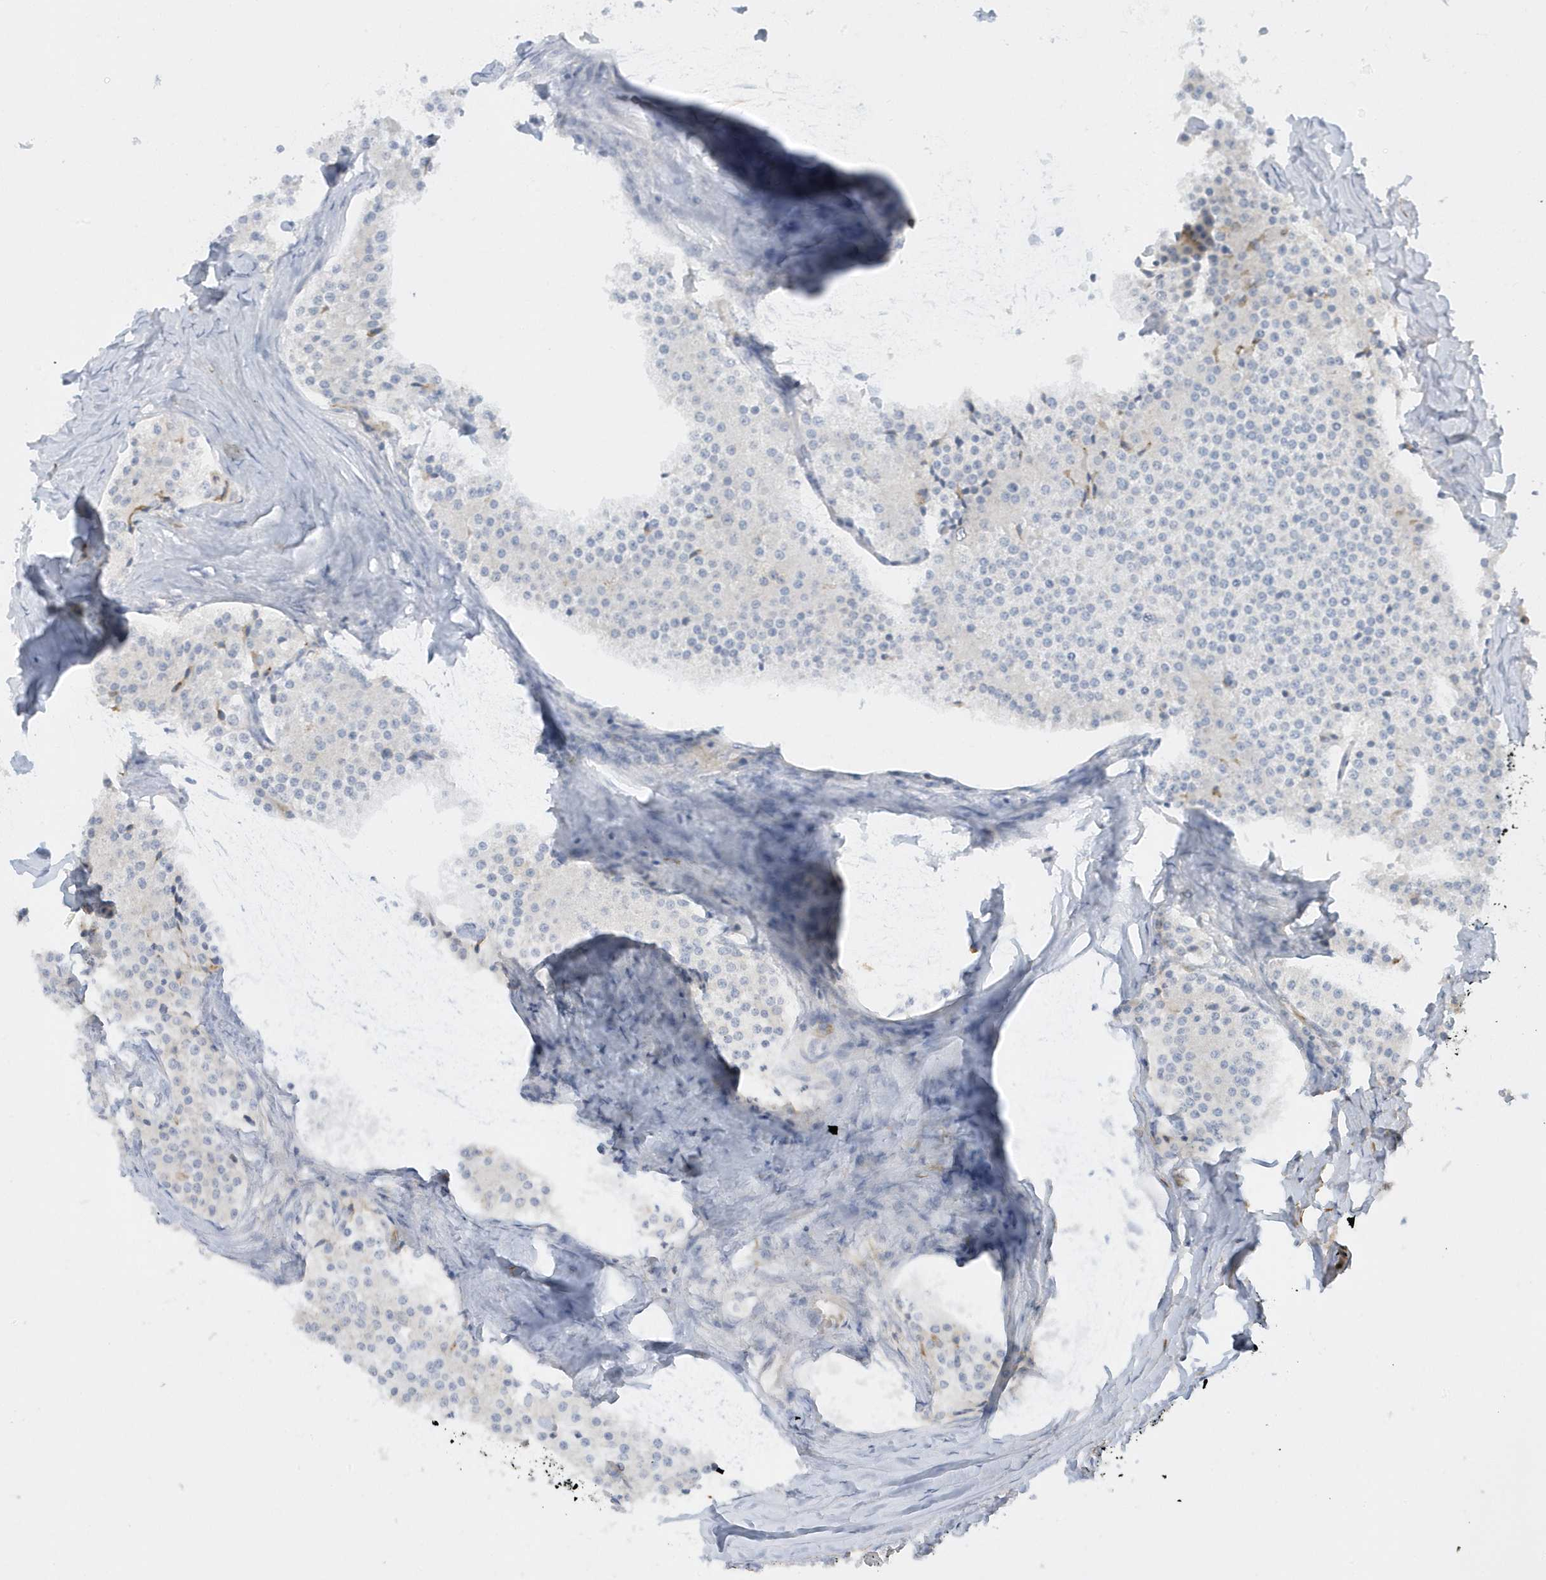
{"staining": {"intensity": "negative", "quantity": "none", "location": "none"}, "tissue": "carcinoid", "cell_type": "Tumor cells", "image_type": "cancer", "snomed": [{"axis": "morphology", "description": "Carcinoid, malignant, NOS"}, {"axis": "topography", "description": "Colon"}], "caption": "A micrograph of carcinoid (malignant) stained for a protein displays no brown staining in tumor cells. The staining was performed using DAB to visualize the protein expression in brown, while the nuclei were stained in blue with hematoxylin (Magnification: 20x).", "gene": "THADA", "patient": {"sex": "female", "age": 52}}